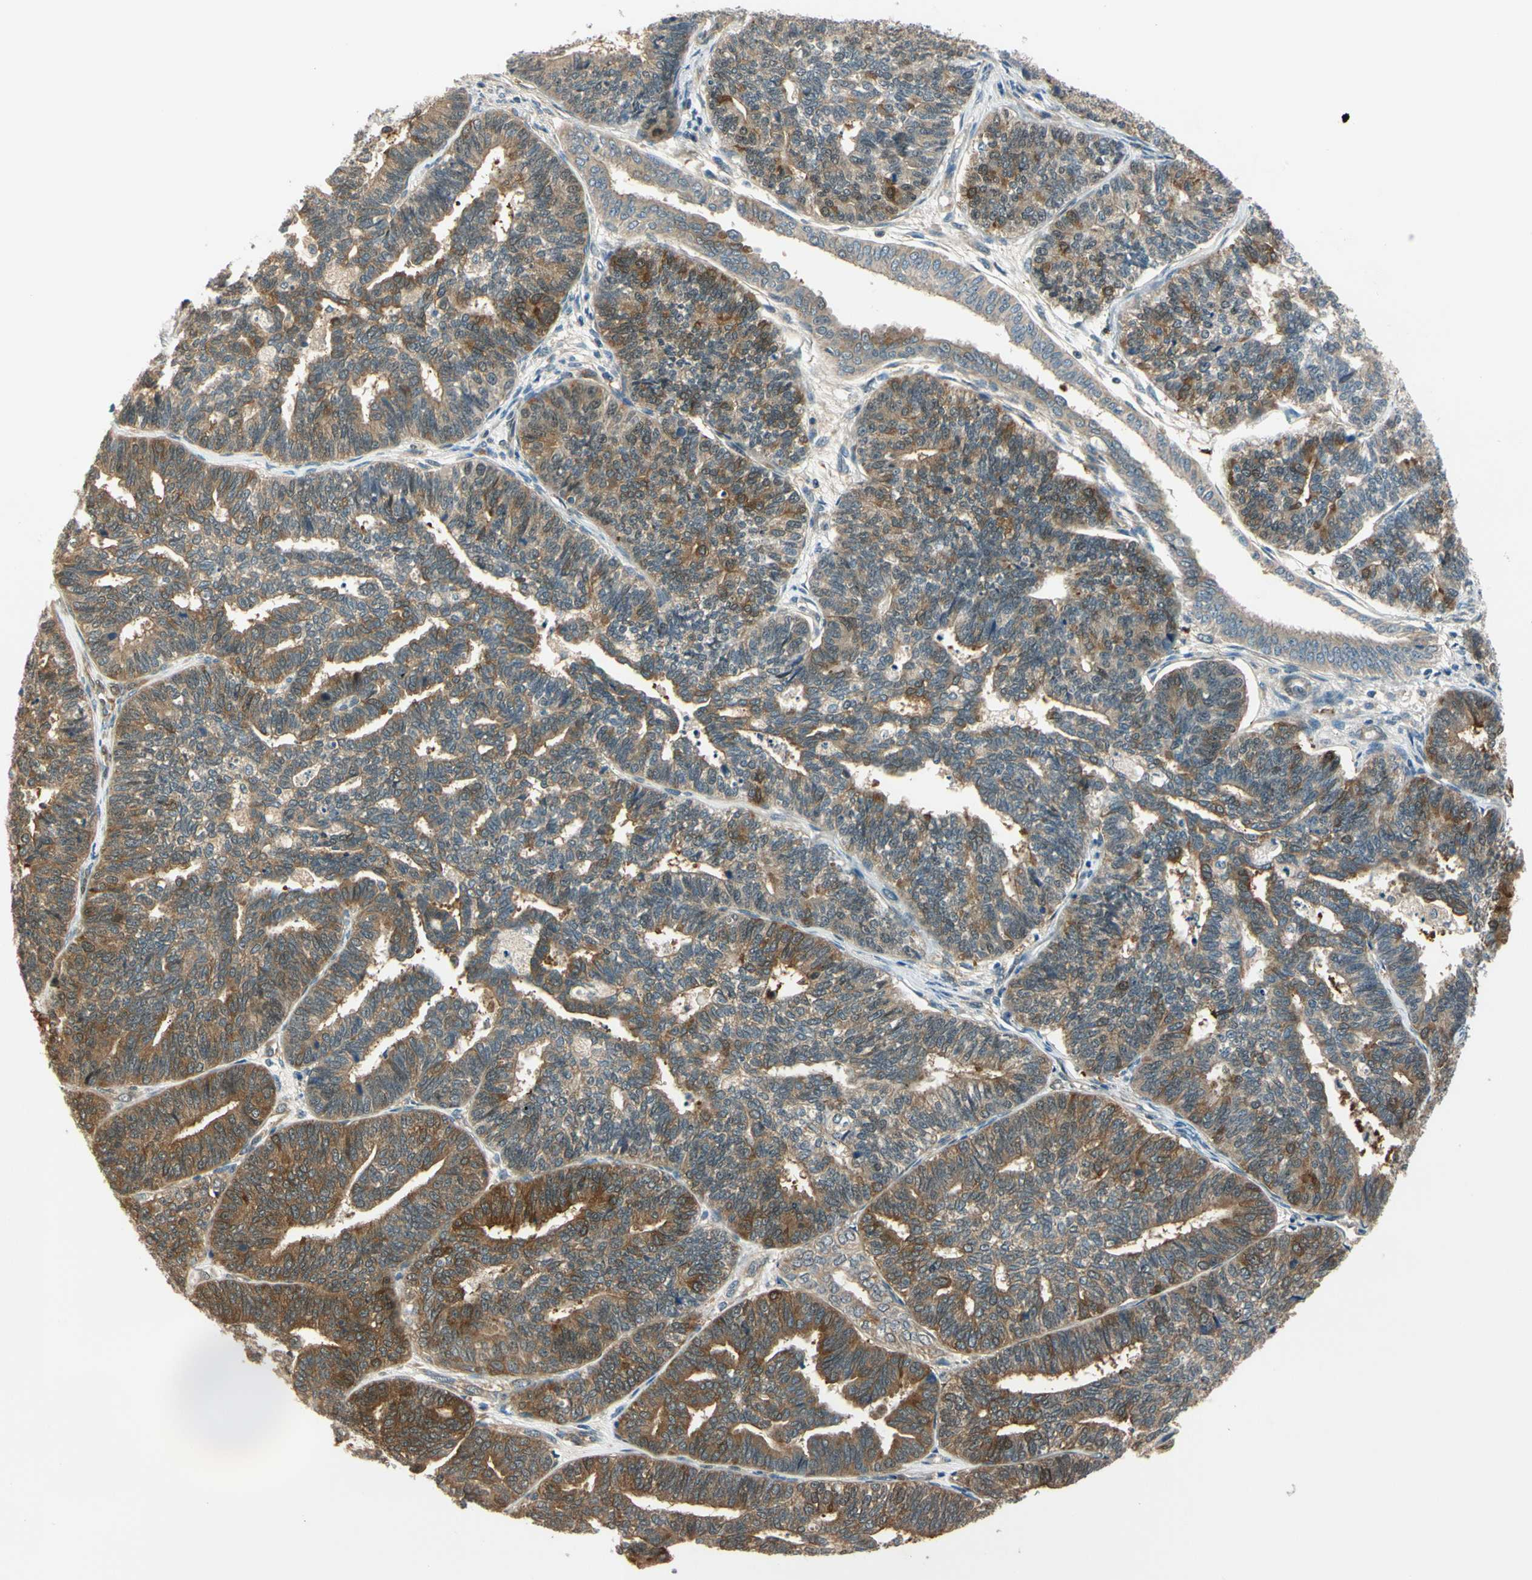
{"staining": {"intensity": "moderate", "quantity": ">75%", "location": "cytoplasmic/membranous,nuclear"}, "tissue": "endometrial cancer", "cell_type": "Tumor cells", "image_type": "cancer", "snomed": [{"axis": "morphology", "description": "Adenocarcinoma, NOS"}, {"axis": "topography", "description": "Endometrium"}], "caption": "Protein analysis of endometrial adenocarcinoma tissue reveals moderate cytoplasmic/membranous and nuclear positivity in about >75% of tumor cells.", "gene": "RASGRF1", "patient": {"sex": "female", "age": 70}}